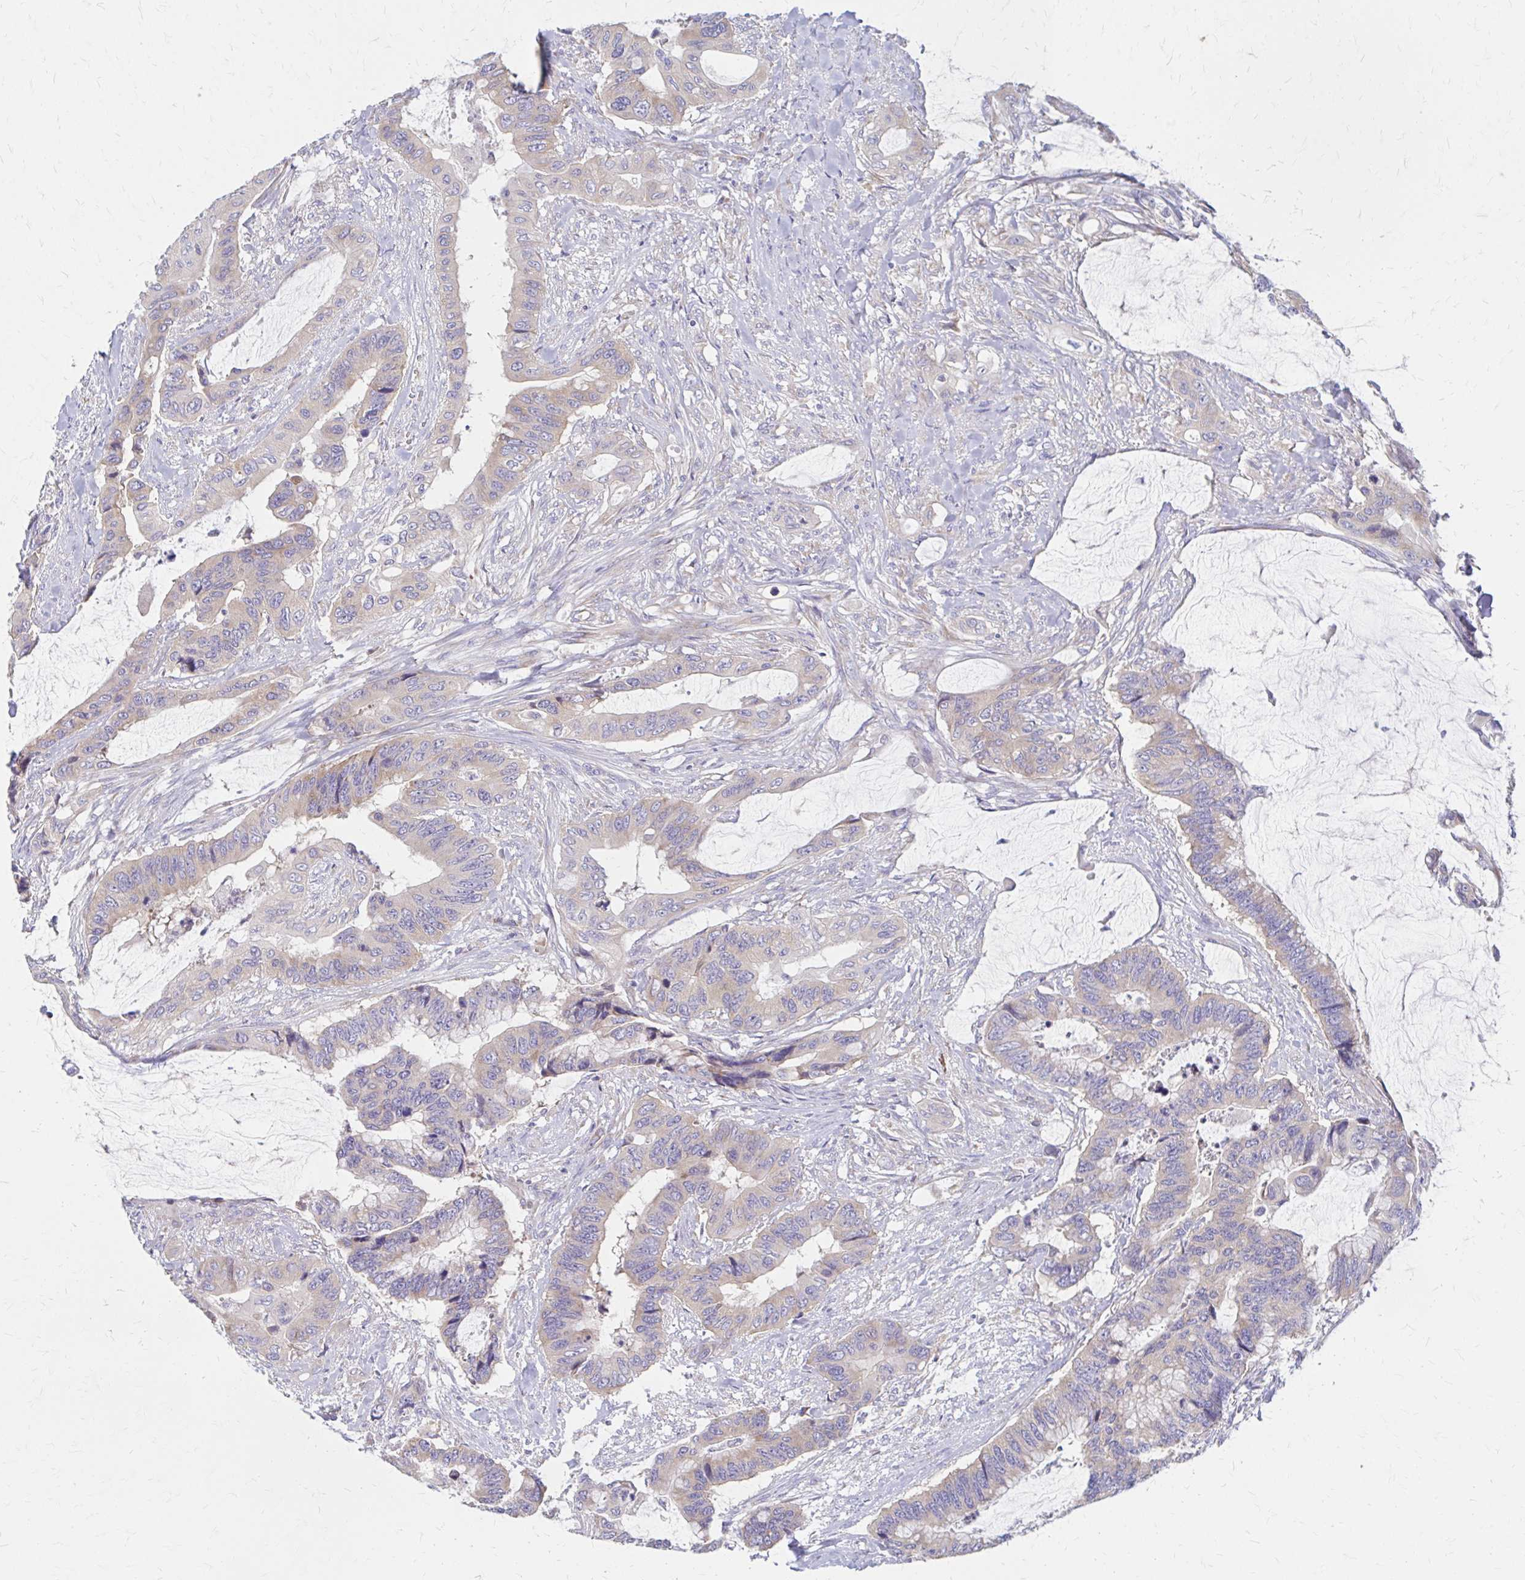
{"staining": {"intensity": "negative", "quantity": "none", "location": "none"}, "tissue": "colorectal cancer", "cell_type": "Tumor cells", "image_type": "cancer", "snomed": [{"axis": "morphology", "description": "Adenocarcinoma, NOS"}, {"axis": "topography", "description": "Rectum"}], "caption": "This is an immunohistochemistry (IHC) histopathology image of human colorectal adenocarcinoma. There is no staining in tumor cells.", "gene": "RPL27A", "patient": {"sex": "female", "age": 59}}